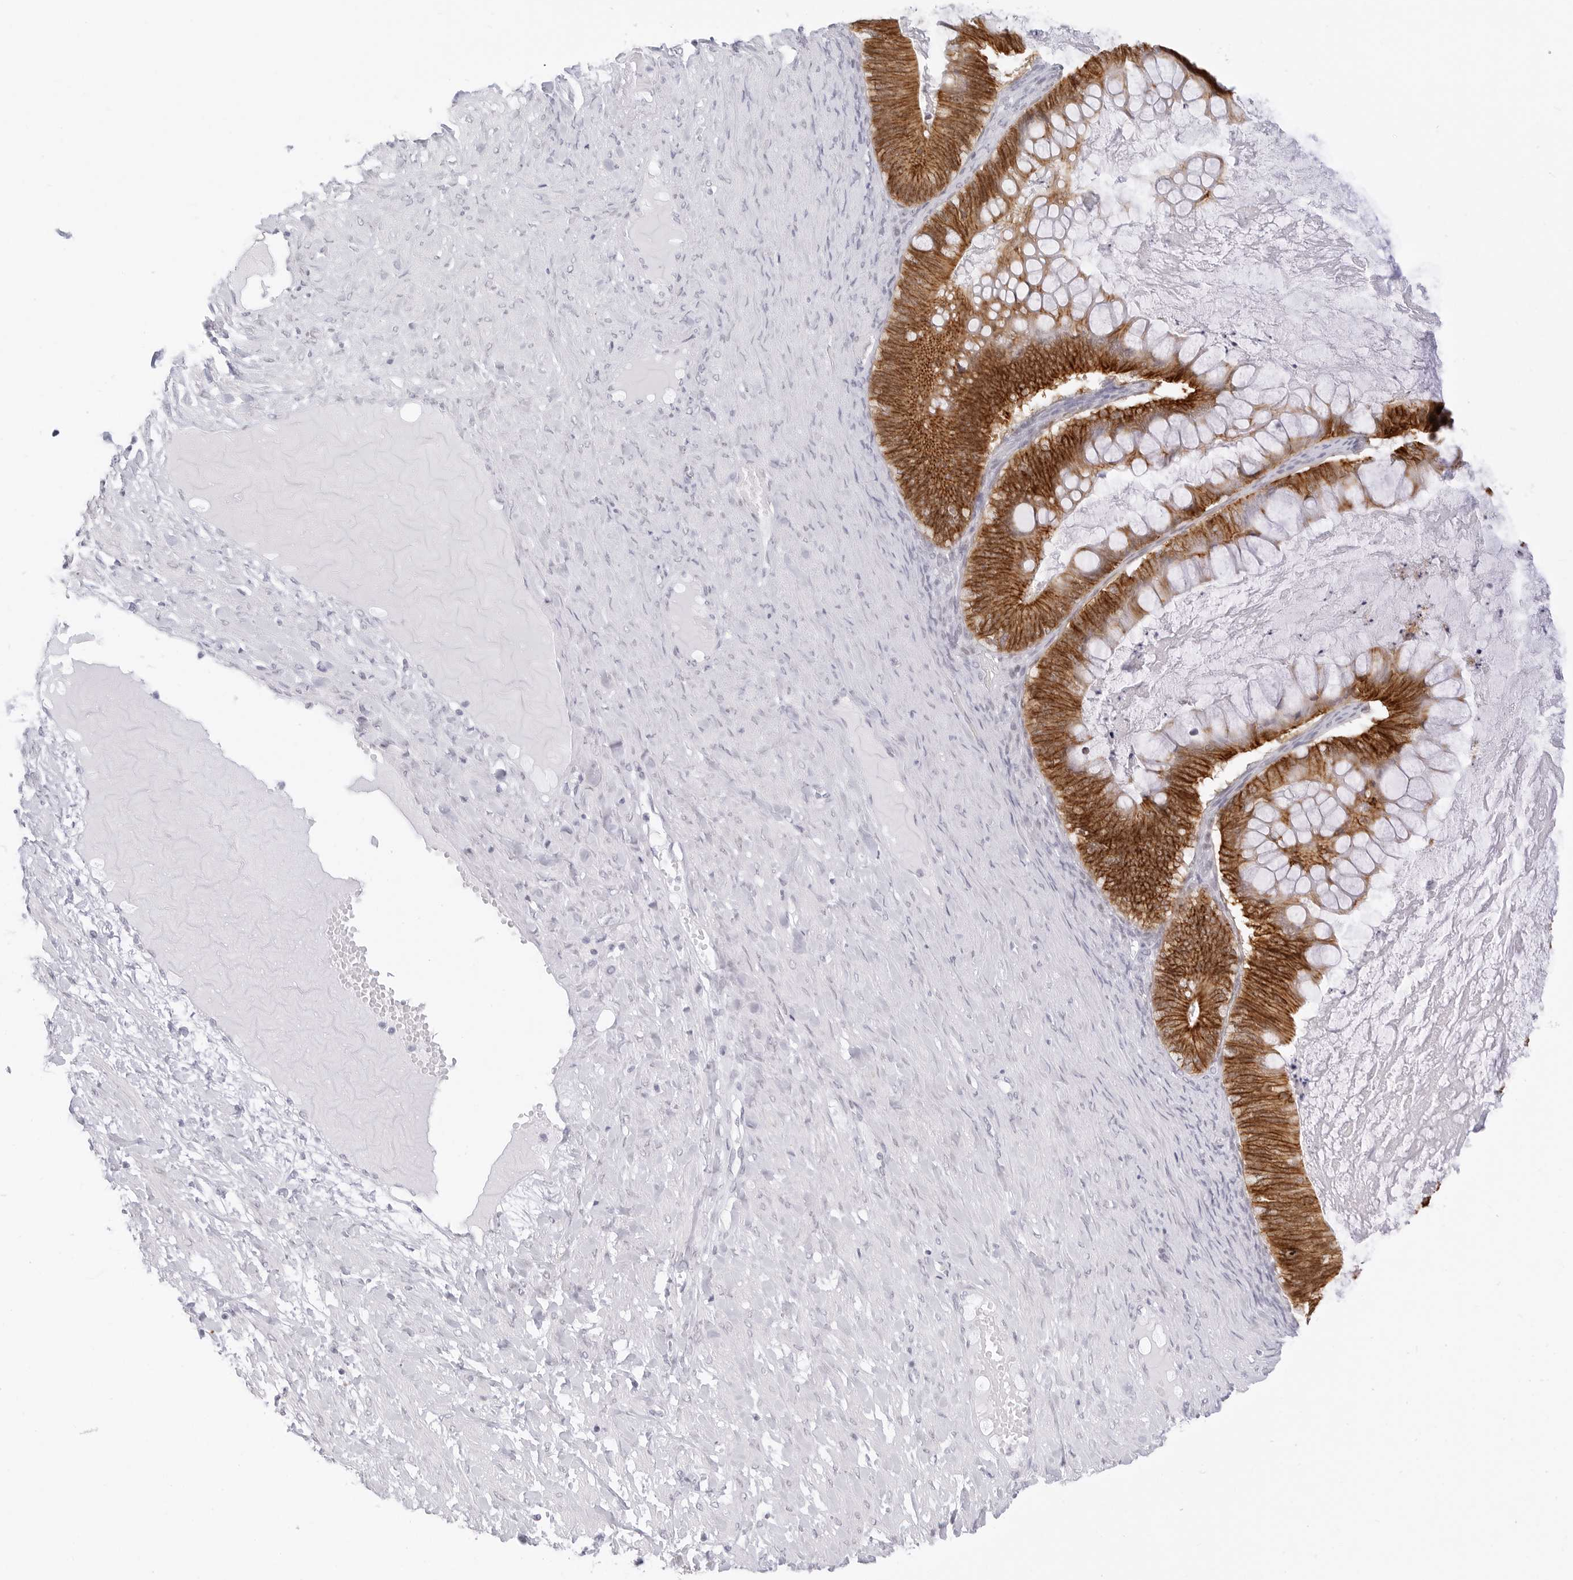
{"staining": {"intensity": "moderate", "quantity": ">75%", "location": "cytoplasmic/membranous"}, "tissue": "ovarian cancer", "cell_type": "Tumor cells", "image_type": "cancer", "snomed": [{"axis": "morphology", "description": "Cystadenocarcinoma, mucinous, NOS"}, {"axis": "topography", "description": "Ovary"}], "caption": "An image showing moderate cytoplasmic/membranous positivity in approximately >75% of tumor cells in ovarian cancer (mucinous cystadenocarcinoma), as visualized by brown immunohistochemical staining.", "gene": "CDH1", "patient": {"sex": "female", "age": 61}}